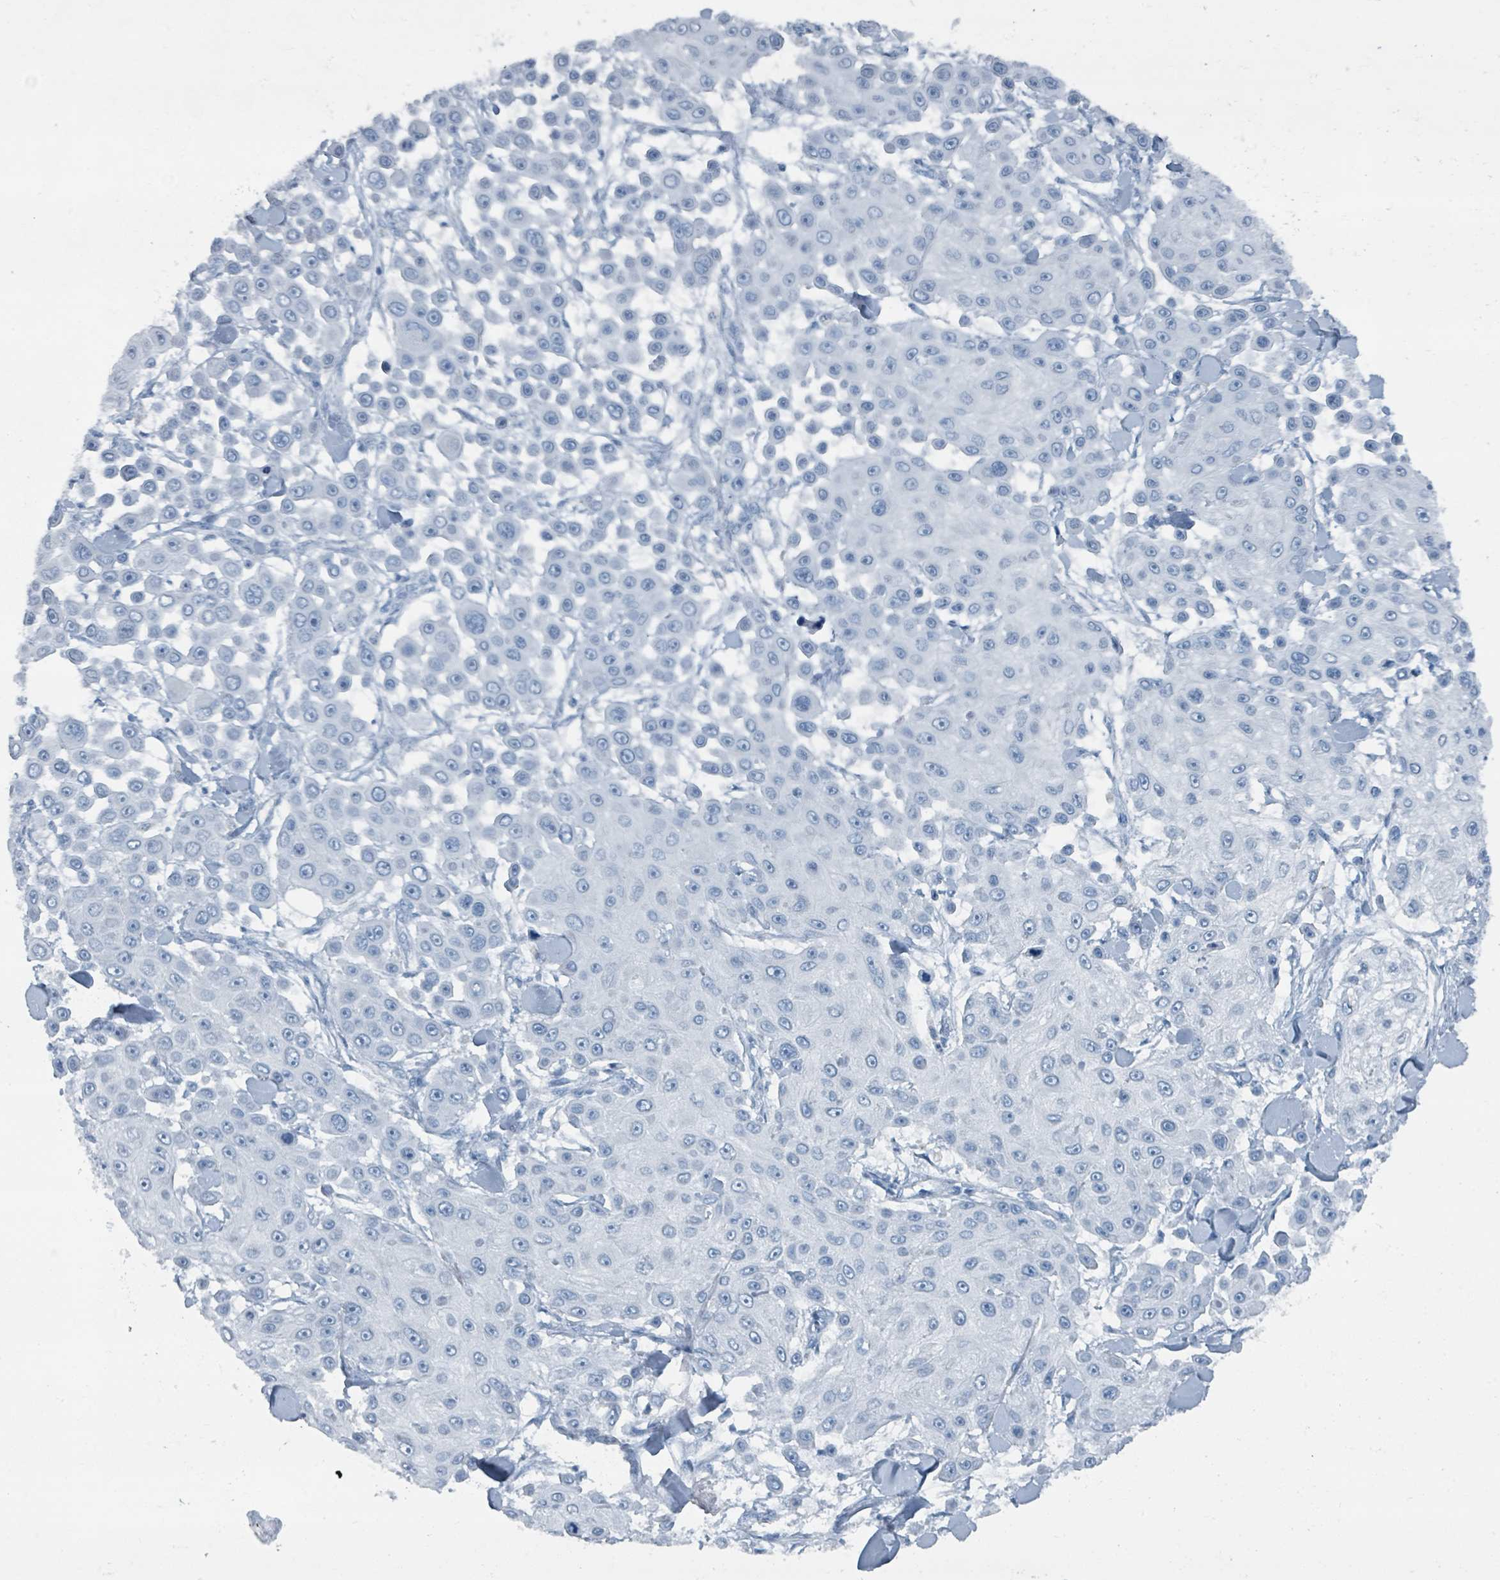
{"staining": {"intensity": "negative", "quantity": "none", "location": "none"}, "tissue": "skin cancer", "cell_type": "Tumor cells", "image_type": "cancer", "snomed": [{"axis": "morphology", "description": "Squamous cell carcinoma, NOS"}, {"axis": "topography", "description": "Skin"}], "caption": "An IHC photomicrograph of skin cancer is shown. There is no staining in tumor cells of skin cancer. Brightfield microscopy of IHC stained with DAB (brown) and hematoxylin (blue), captured at high magnification.", "gene": "GAMT", "patient": {"sex": "male", "age": 67}}